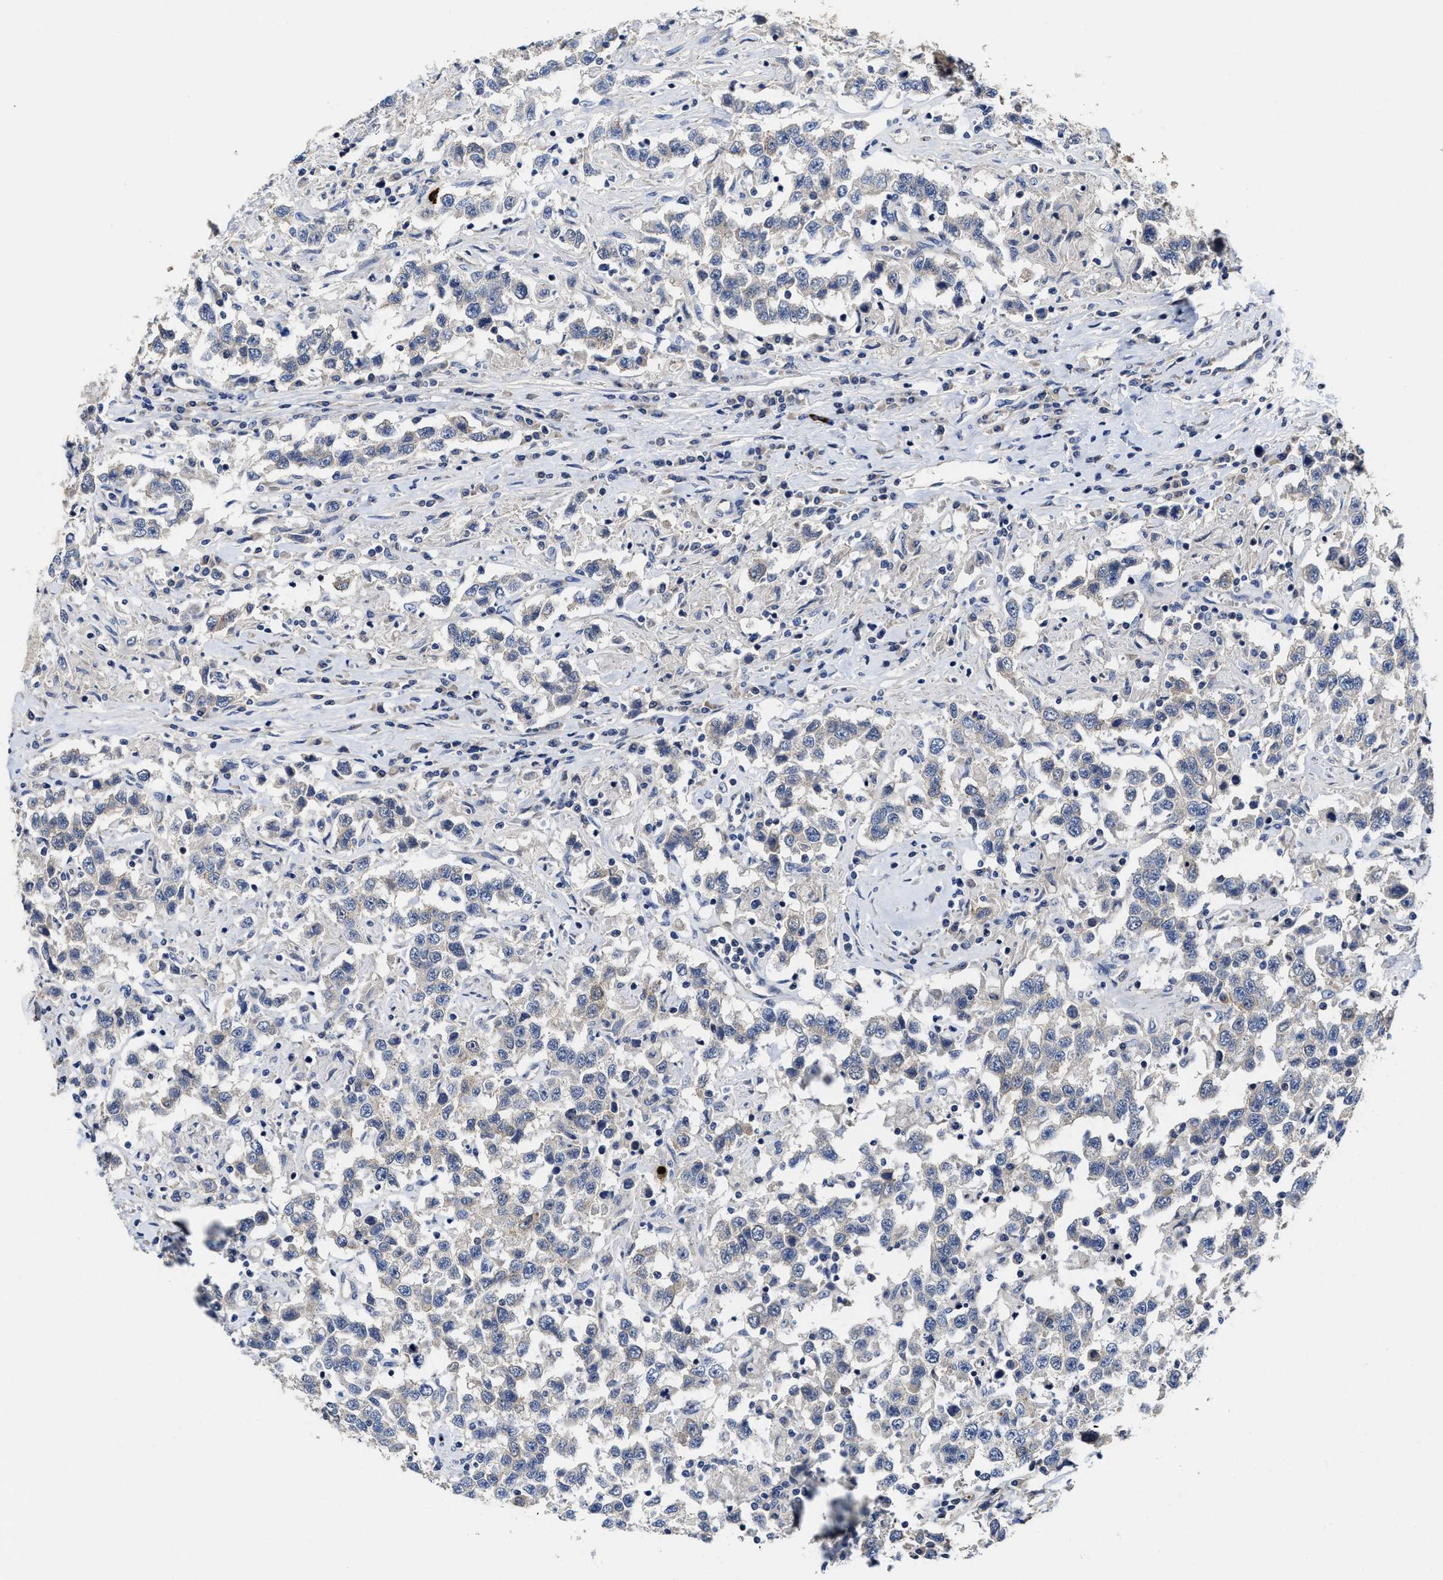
{"staining": {"intensity": "negative", "quantity": "none", "location": "none"}, "tissue": "testis cancer", "cell_type": "Tumor cells", "image_type": "cancer", "snomed": [{"axis": "morphology", "description": "Seminoma, NOS"}, {"axis": "topography", "description": "Testis"}], "caption": "Seminoma (testis) was stained to show a protein in brown. There is no significant expression in tumor cells. Brightfield microscopy of immunohistochemistry stained with DAB (brown) and hematoxylin (blue), captured at high magnification.", "gene": "TRAF6", "patient": {"sex": "male", "age": 41}}